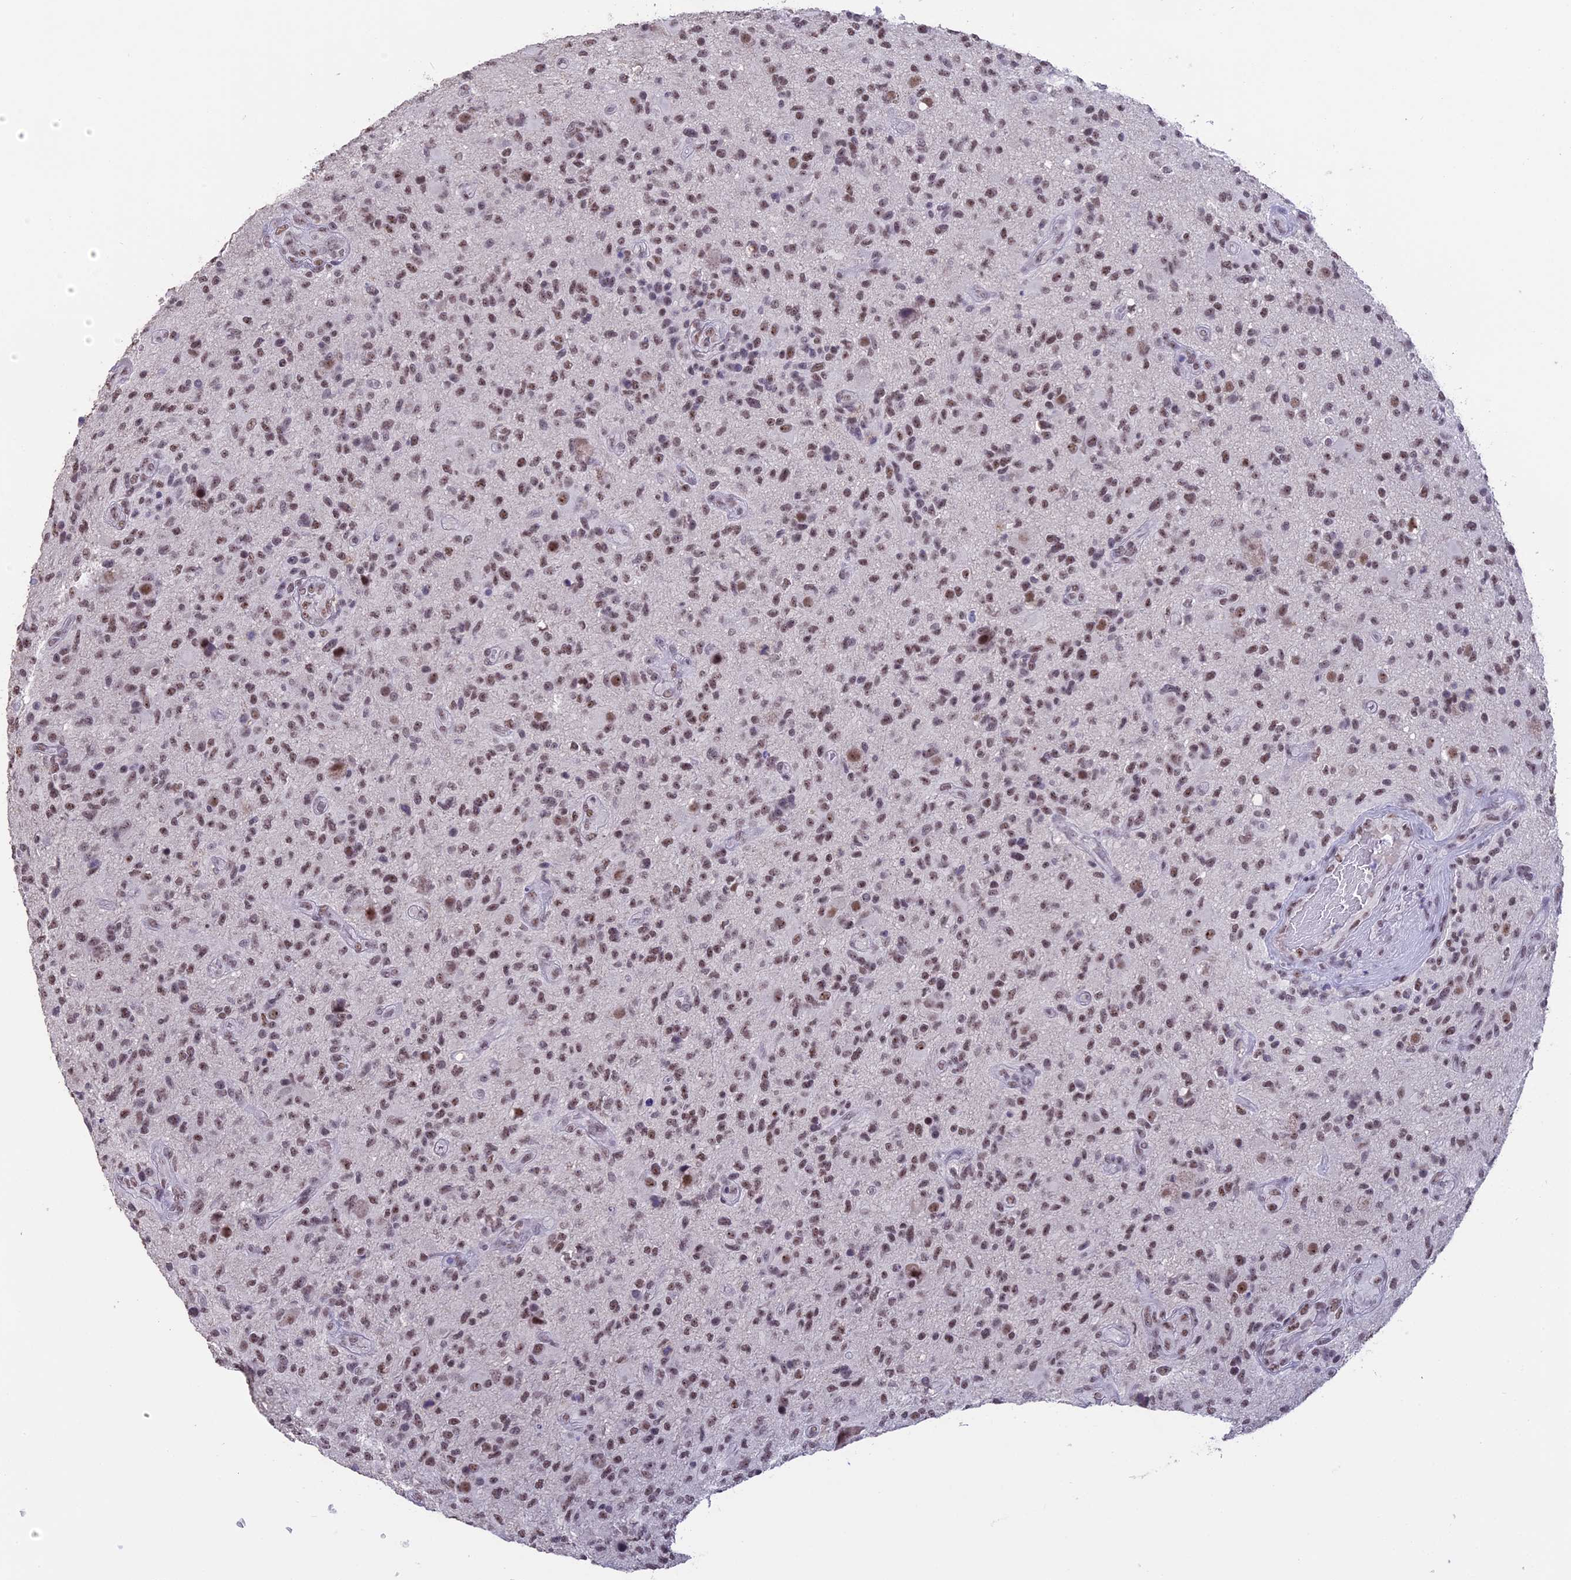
{"staining": {"intensity": "moderate", "quantity": ">75%", "location": "nuclear"}, "tissue": "glioma", "cell_type": "Tumor cells", "image_type": "cancer", "snomed": [{"axis": "morphology", "description": "Glioma, malignant, High grade"}, {"axis": "topography", "description": "Brain"}], "caption": "Glioma stained with DAB IHC exhibits medium levels of moderate nuclear staining in about >75% of tumor cells. The staining was performed using DAB, with brown indicating positive protein expression. Nuclei are stained blue with hematoxylin.", "gene": "SETD2", "patient": {"sex": "male", "age": 47}}